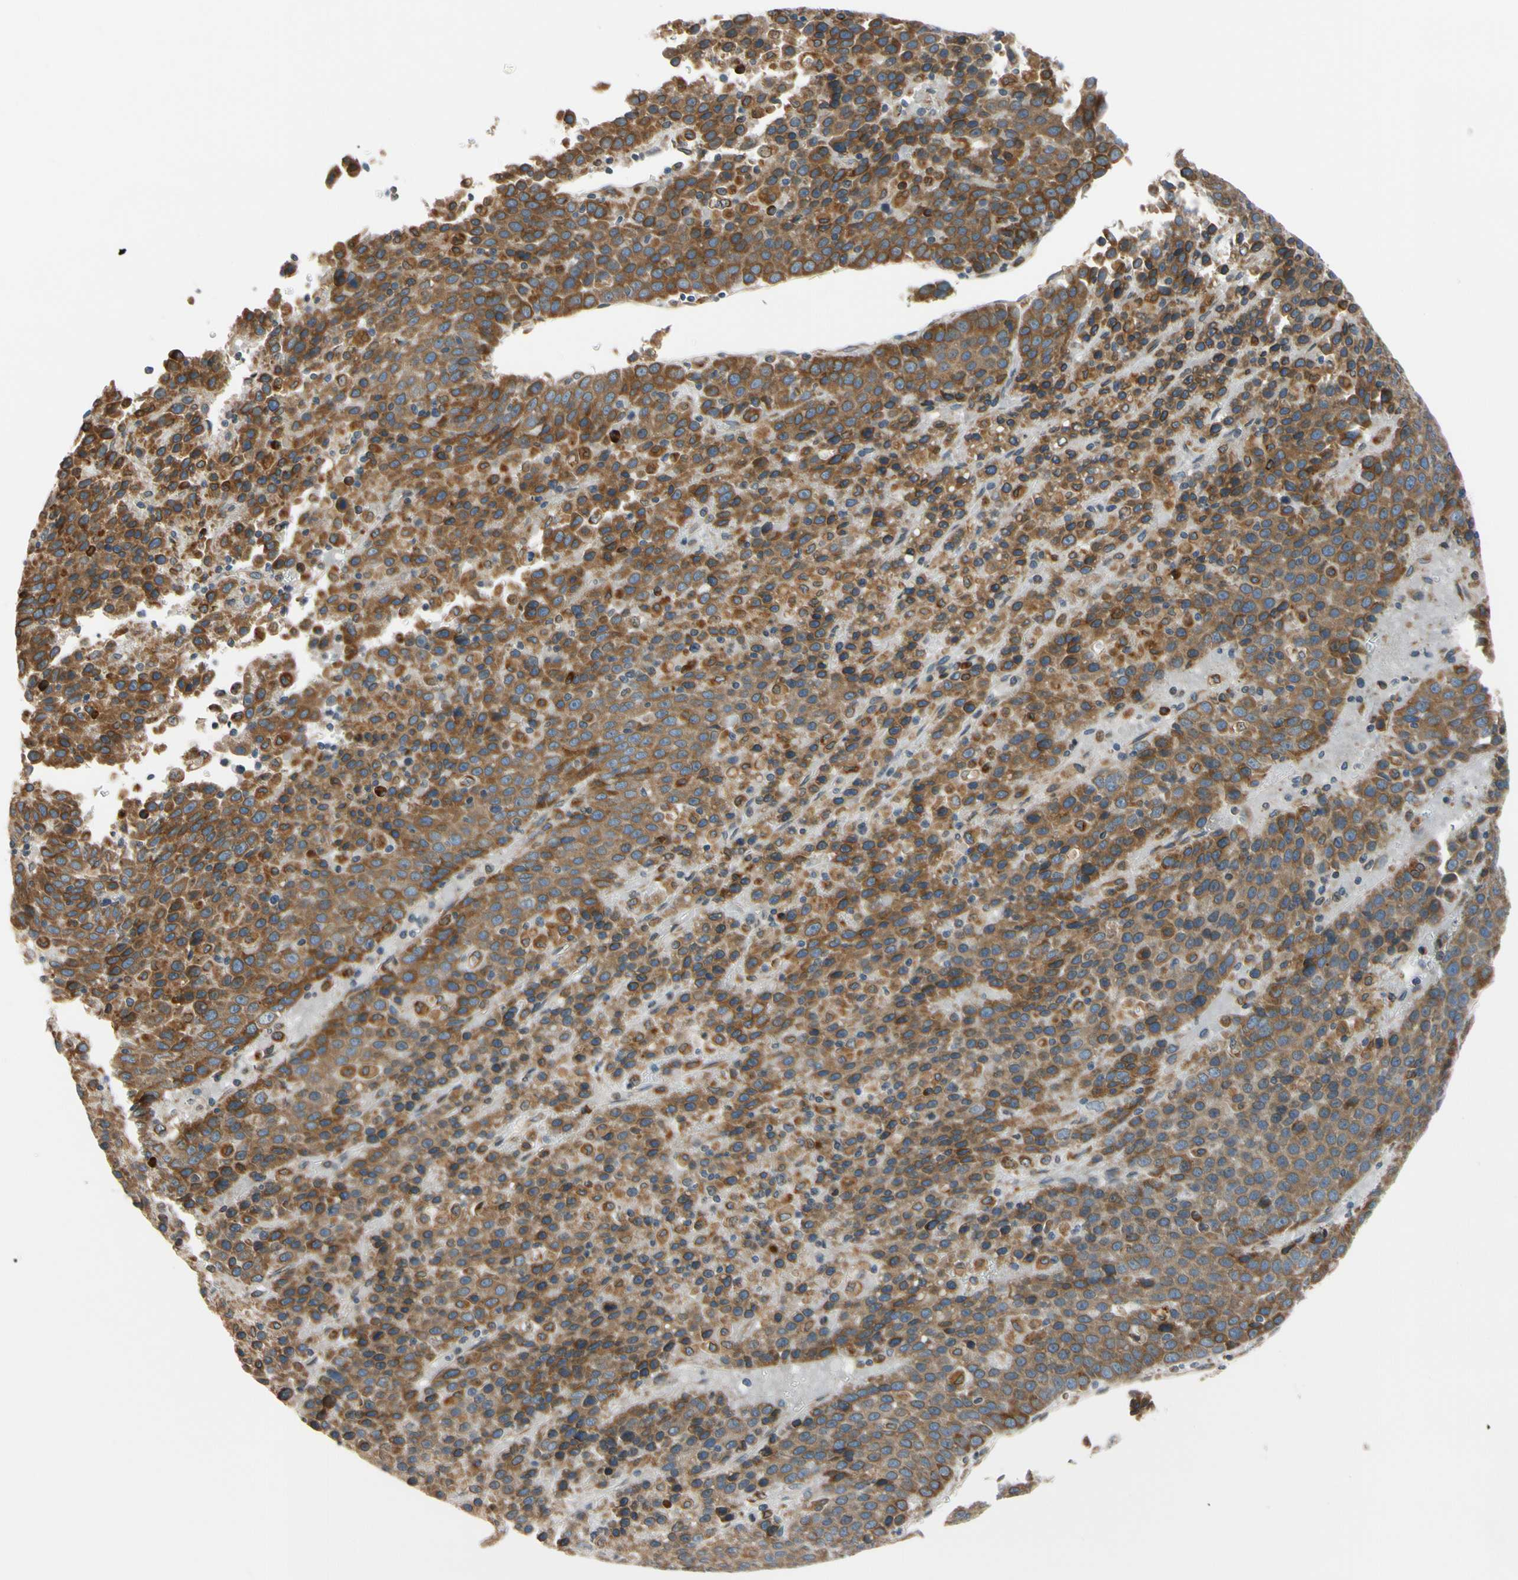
{"staining": {"intensity": "strong", "quantity": ">75%", "location": "cytoplasmic/membranous"}, "tissue": "liver cancer", "cell_type": "Tumor cells", "image_type": "cancer", "snomed": [{"axis": "morphology", "description": "Carcinoma, Hepatocellular, NOS"}, {"axis": "topography", "description": "Liver"}], "caption": "An immunohistochemistry (IHC) image of tumor tissue is shown. Protein staining in brown highlights strong cytoplasmic/membranous positivity in liver cancer (hepatocellular carcinoma) within tumor cells. Nuclei are stained in blue.", "gene": "RPN2", "patient": {"sex": "female", "age": 53}}